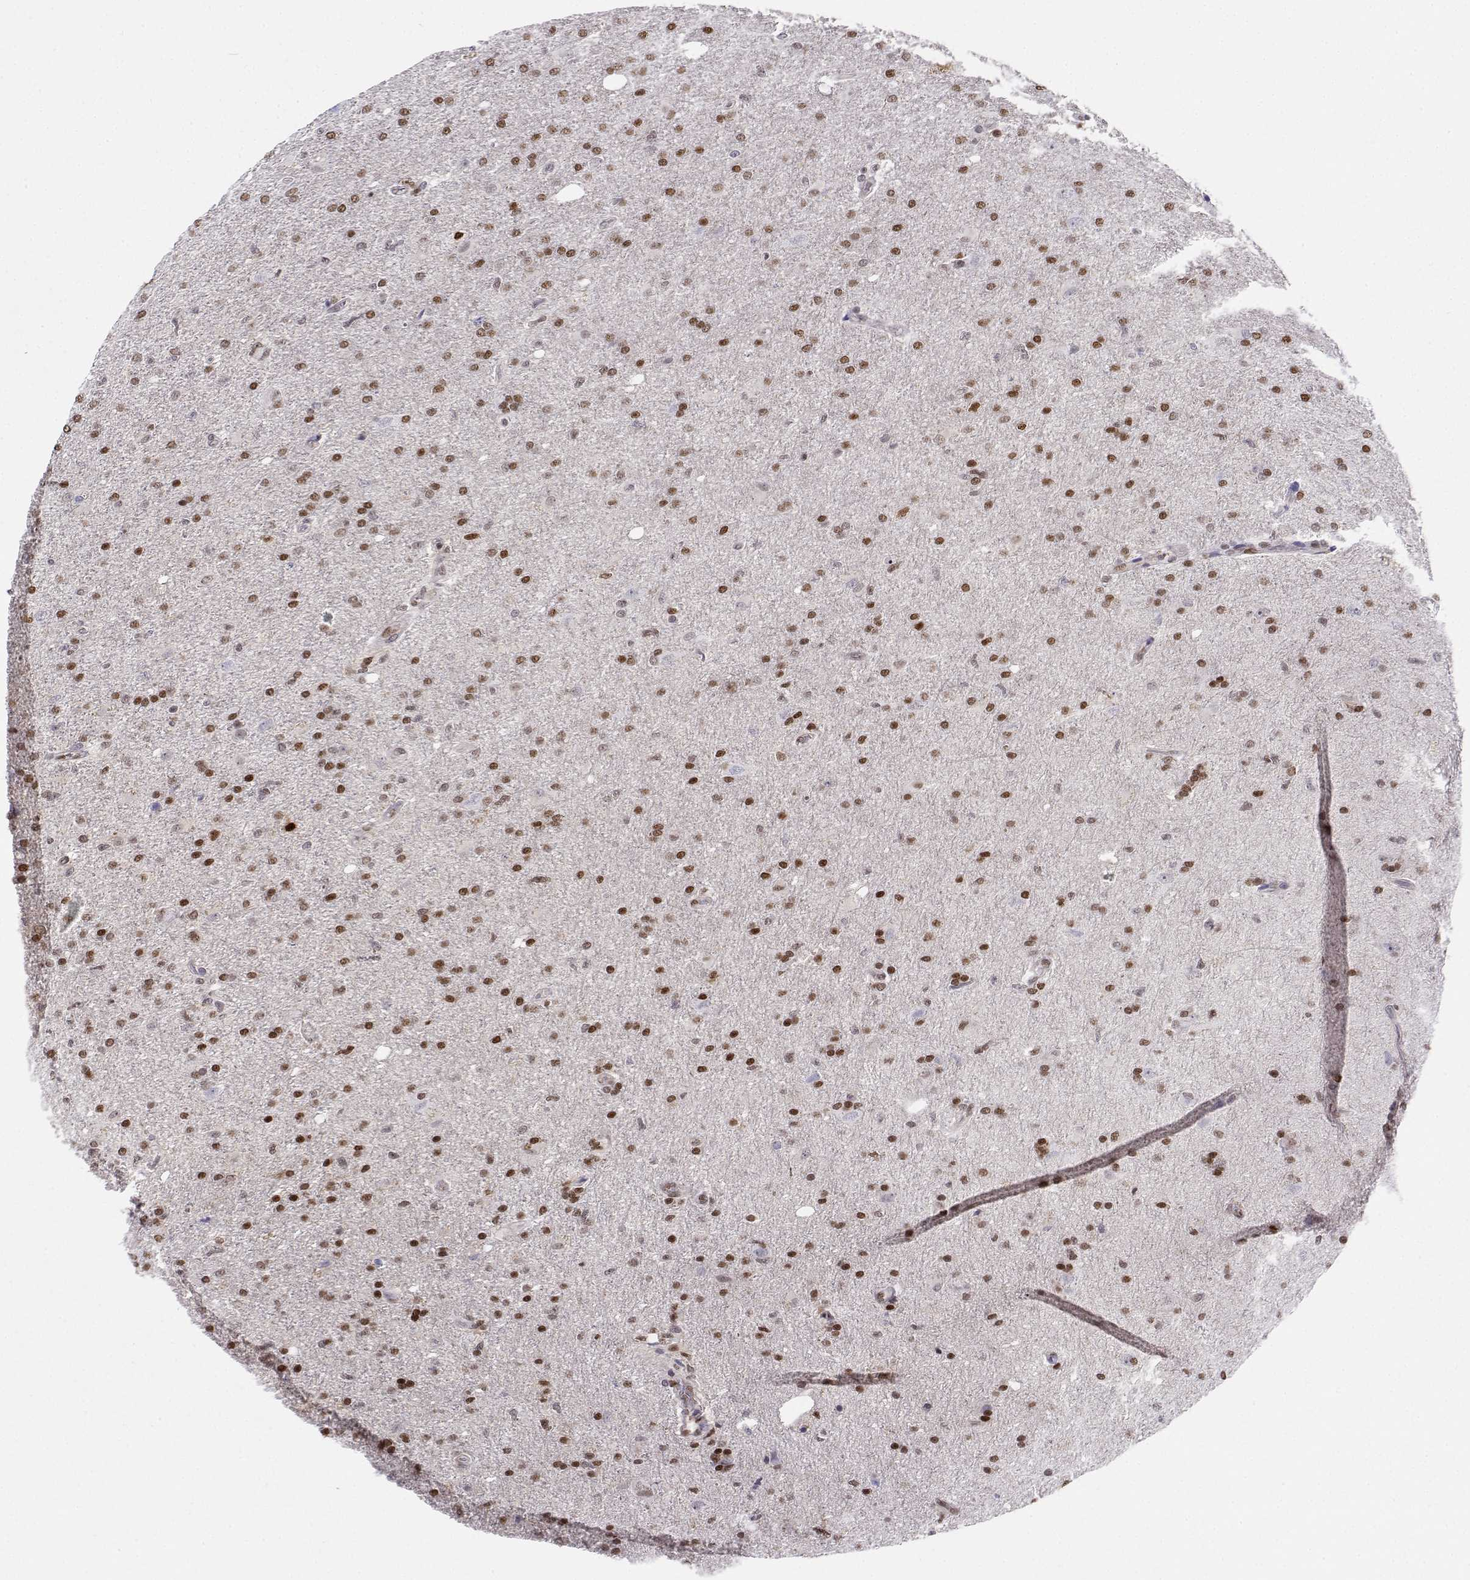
{"staining": {"intensity": "moderate", "quantity": "25%-75%", "location": "nuclear"}, "tissue": "glioma", "cell_type": "Tumor cells", "image_type": "cancer", "snomed": [{"axis": "morphology", "description": "Glioma, malignant, High grade"}, {"axis": "topography", "description": "Cerebral cortex"}], "caption": "DAB (3,3'-diaminobenzidine) immunohistochemical staining of high-grade glioma (malignant) exhibits moderate nuclear protein staining in about 25%-75% of tumor cells.", "gene": "ERF", "patient": {"sex": "male", "age": 70}}